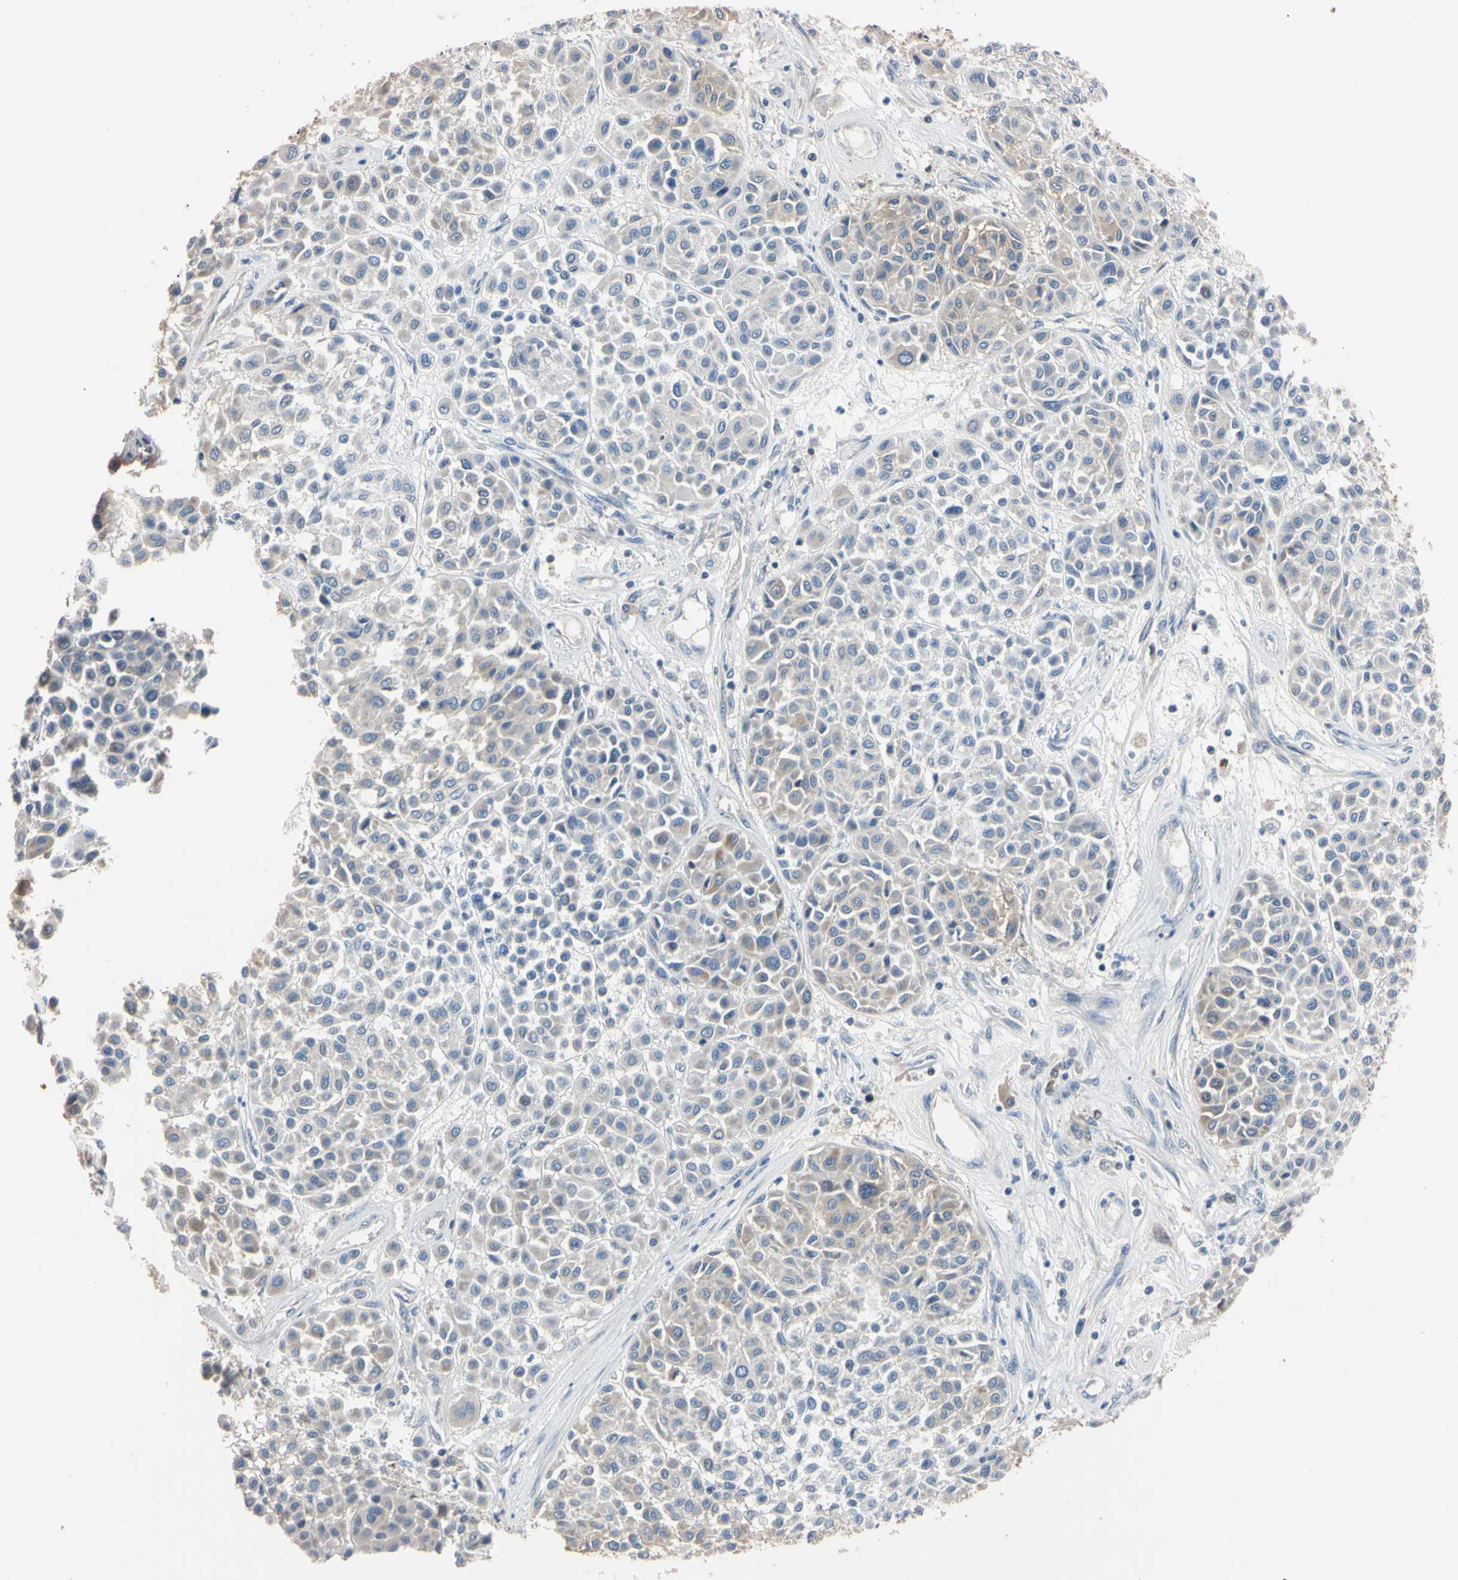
{"staining": {"intensity": "negative", "quantity": "none", "location": "none"}, "tissue": "melanoma", "cell_type": "Tumor cells", "image_type": "cancer", "snomed": [{"axis": "morphology", "description": "Malignant melanoma, Metastatic site"}, {"axis": "topography", "description": "Soft tissue"}], "caption": "A high-resolution histopathology image shows IHC staining of melanoma, which exhibits no significant positivity in tumor cells.", "gene": "PNKD", "patient": {"sex": "male", "age": 41}}